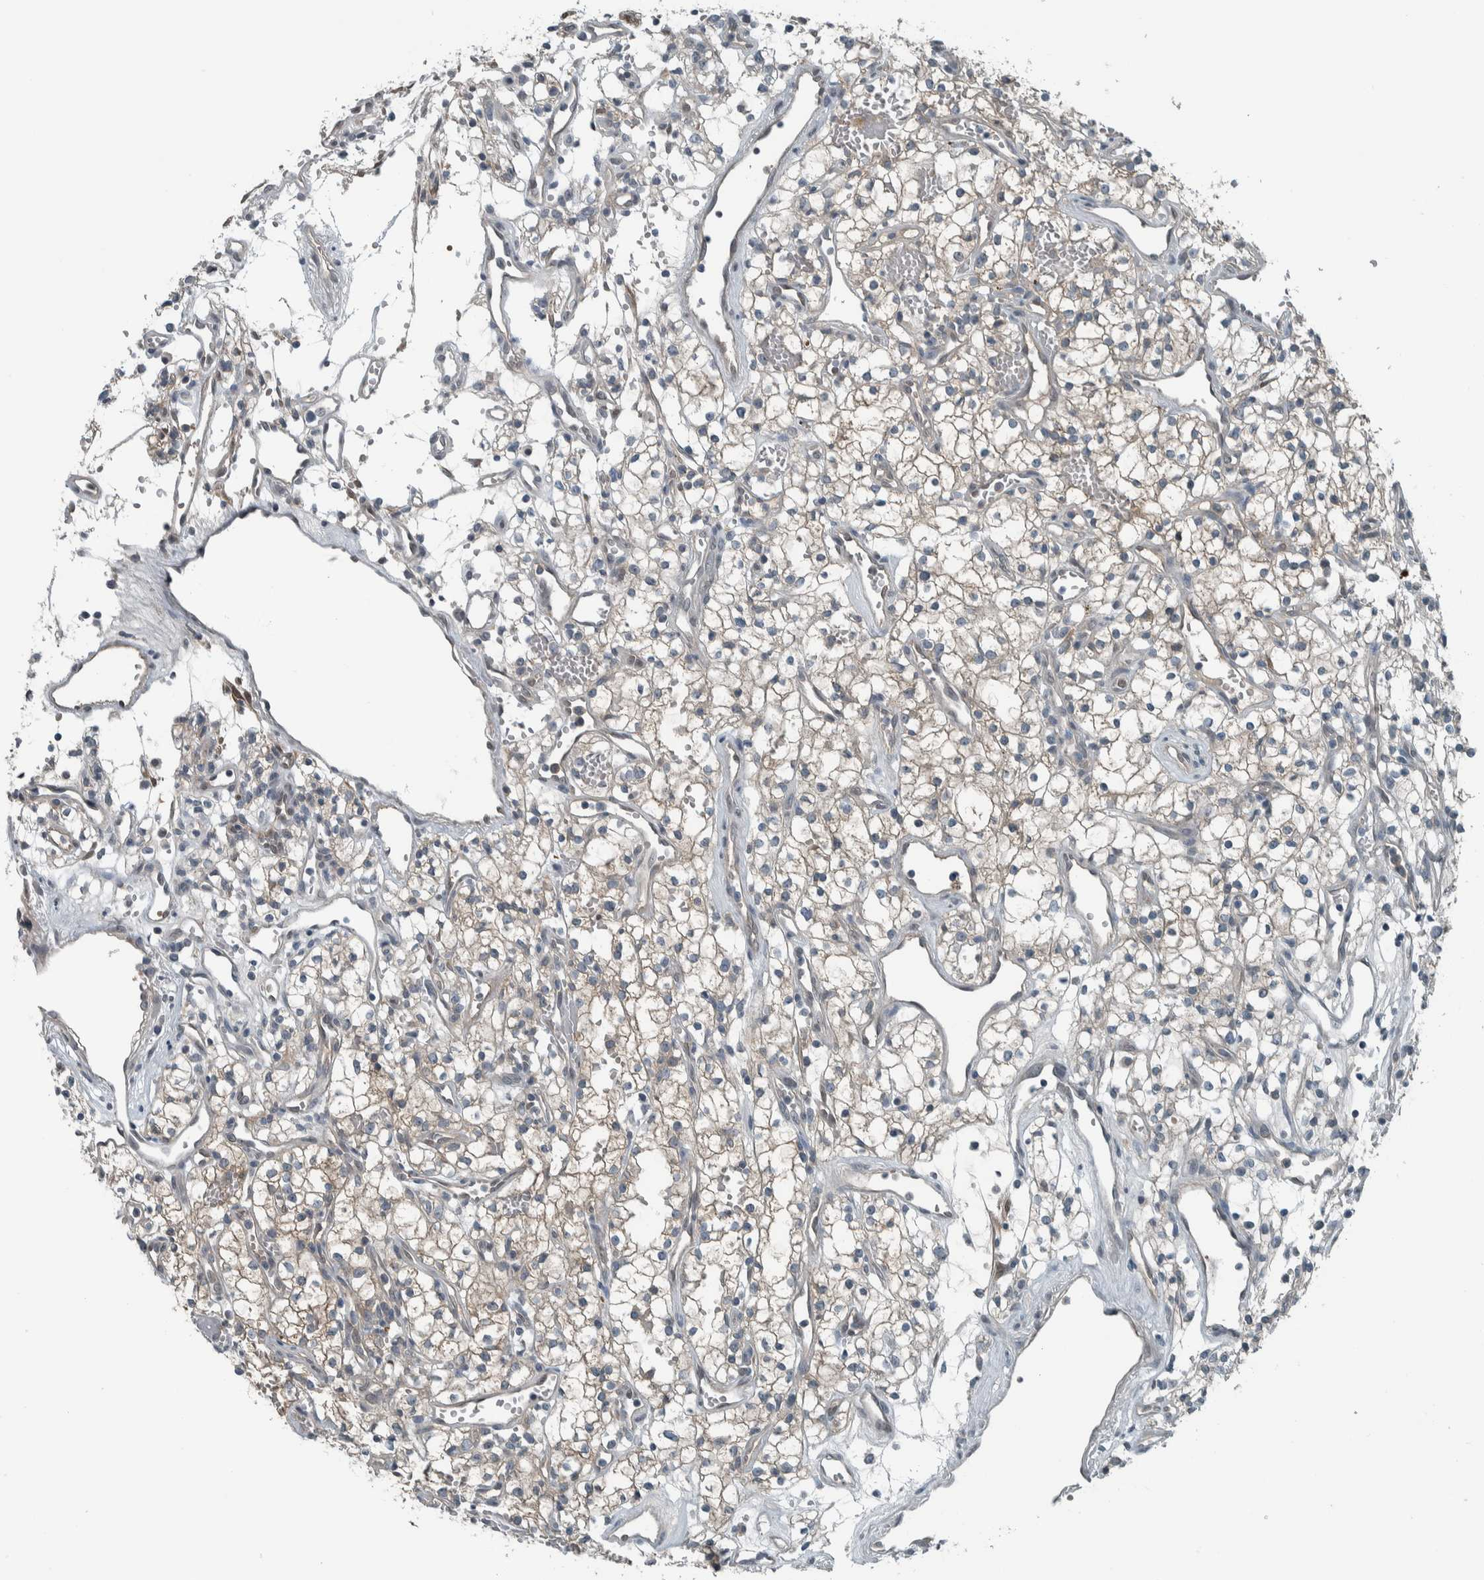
{"staining": {"intensity": "weak", "quantity": "<25%", "location": "cytoplasmic/membranous"}, "tissue": "renal cancer", "cell_type": "Tumor cells", "image_type": "cancer", "snomed": [{"axis": "morphology", "description": "Adenocarcinoma, NOS"}, {"axis": "topography", "description": "Kidney"}], "caption": "The micrograph reveals no significant expression in tumor cells of renal cancer.", "gene": "ALAD", "patient": {"sex": "male", "age": 59}}